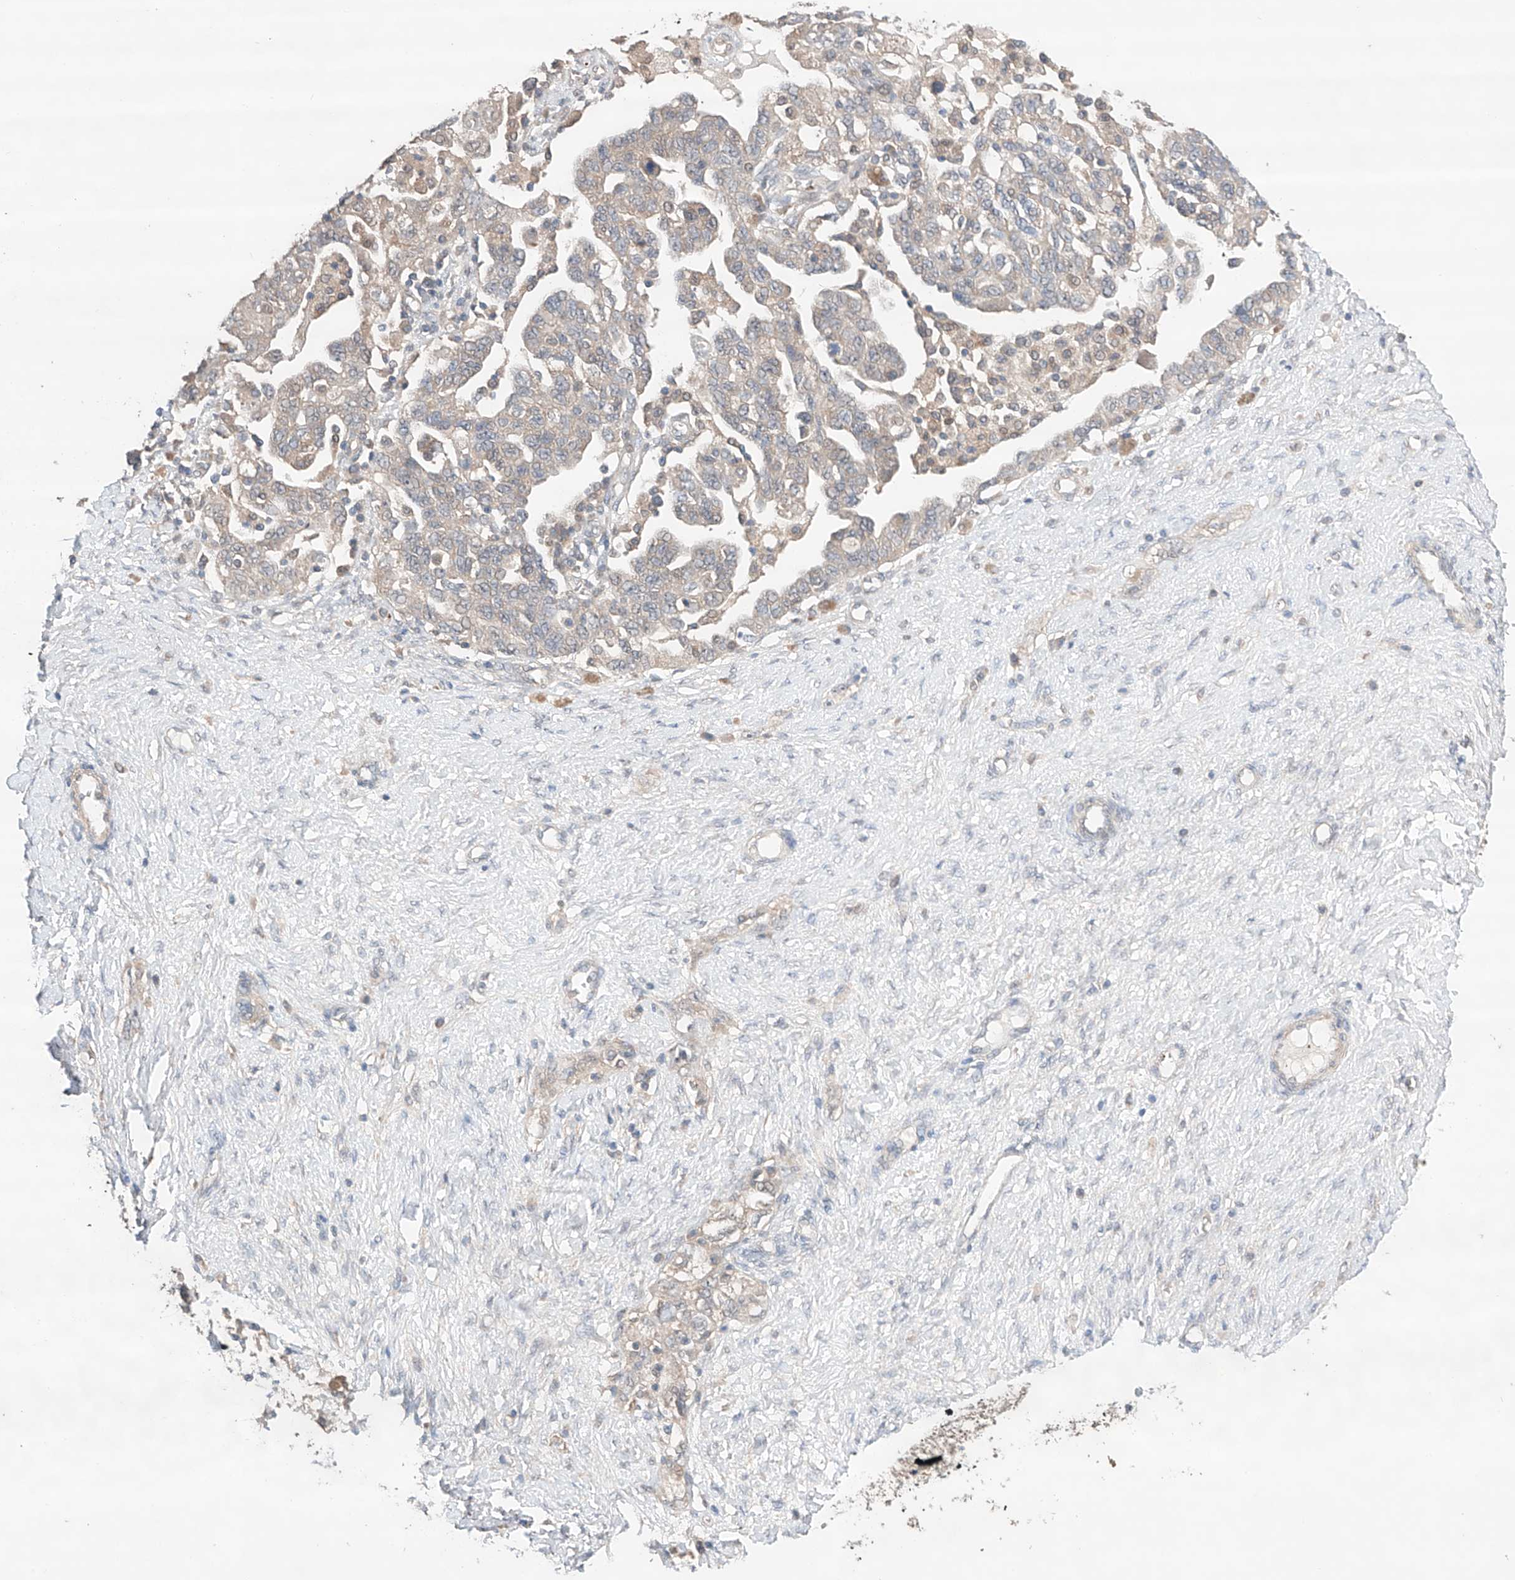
{"staining": {"intensity": "negative", "quantity": "none", "location": "none"}, "tissue": "ovarian cancer", "cell_type": "Tumor cells", "image_type": "cancer", "snomed": [{"axis": "morphology", "description": "Carcinoma, NOS"}, {"axis": "morphology", "description": "Cystadenocarcinoma, serous, NOS"}, {"axis": "topography", "description": "Ovary"}], "caption": "Immunohistochemical staining of ovarian cancer exhibits no significant staining in tumor cells.", "gene": "ZFHX2", "patient": {"sex": "female", "age": 69}}